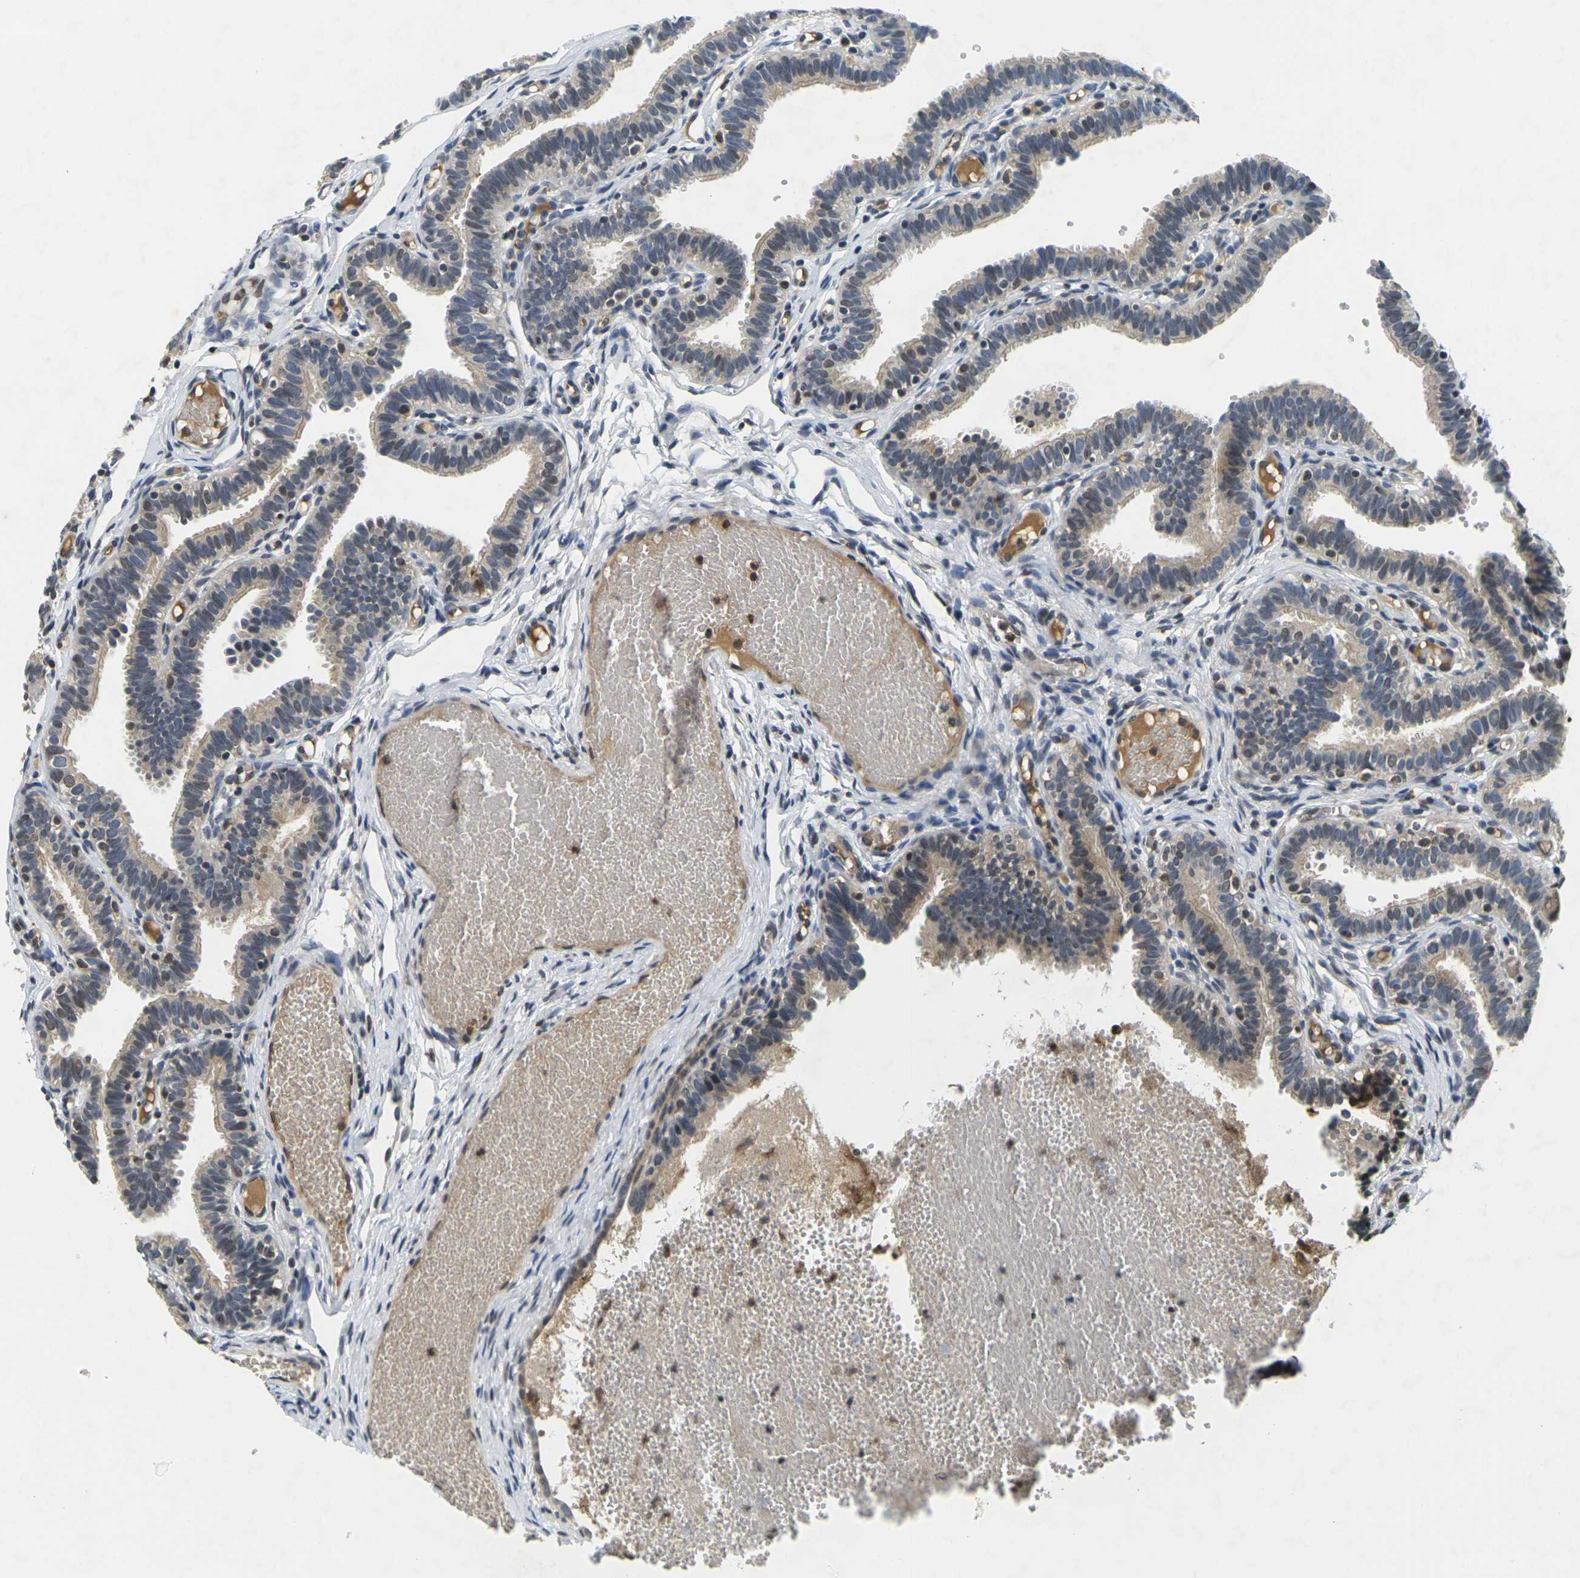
{"staining": {"intensity": "weak", "quantity": "25%-75%", "location": "cytoplasmic/membranous"}, "tissue": "fallopian tube", "cell_type": "Glandular cells", "image_type": "normal", "snomed": [{"axis": "morphology", "description": "Normal tissue, NOS"}, {"axis": "topography", "description": "Fallopian tube"}, {"axis": "topography", "description": "Placenta"}], "caption": "Unremarkable fallopian tube demonstrates weak cytoplasmic/membranous staining in approximately 25%-75% of glandular cells, visualized by immunohistochemistry.", "gene": "C1QC", "patient": {"sex": "female", "age": 34}}